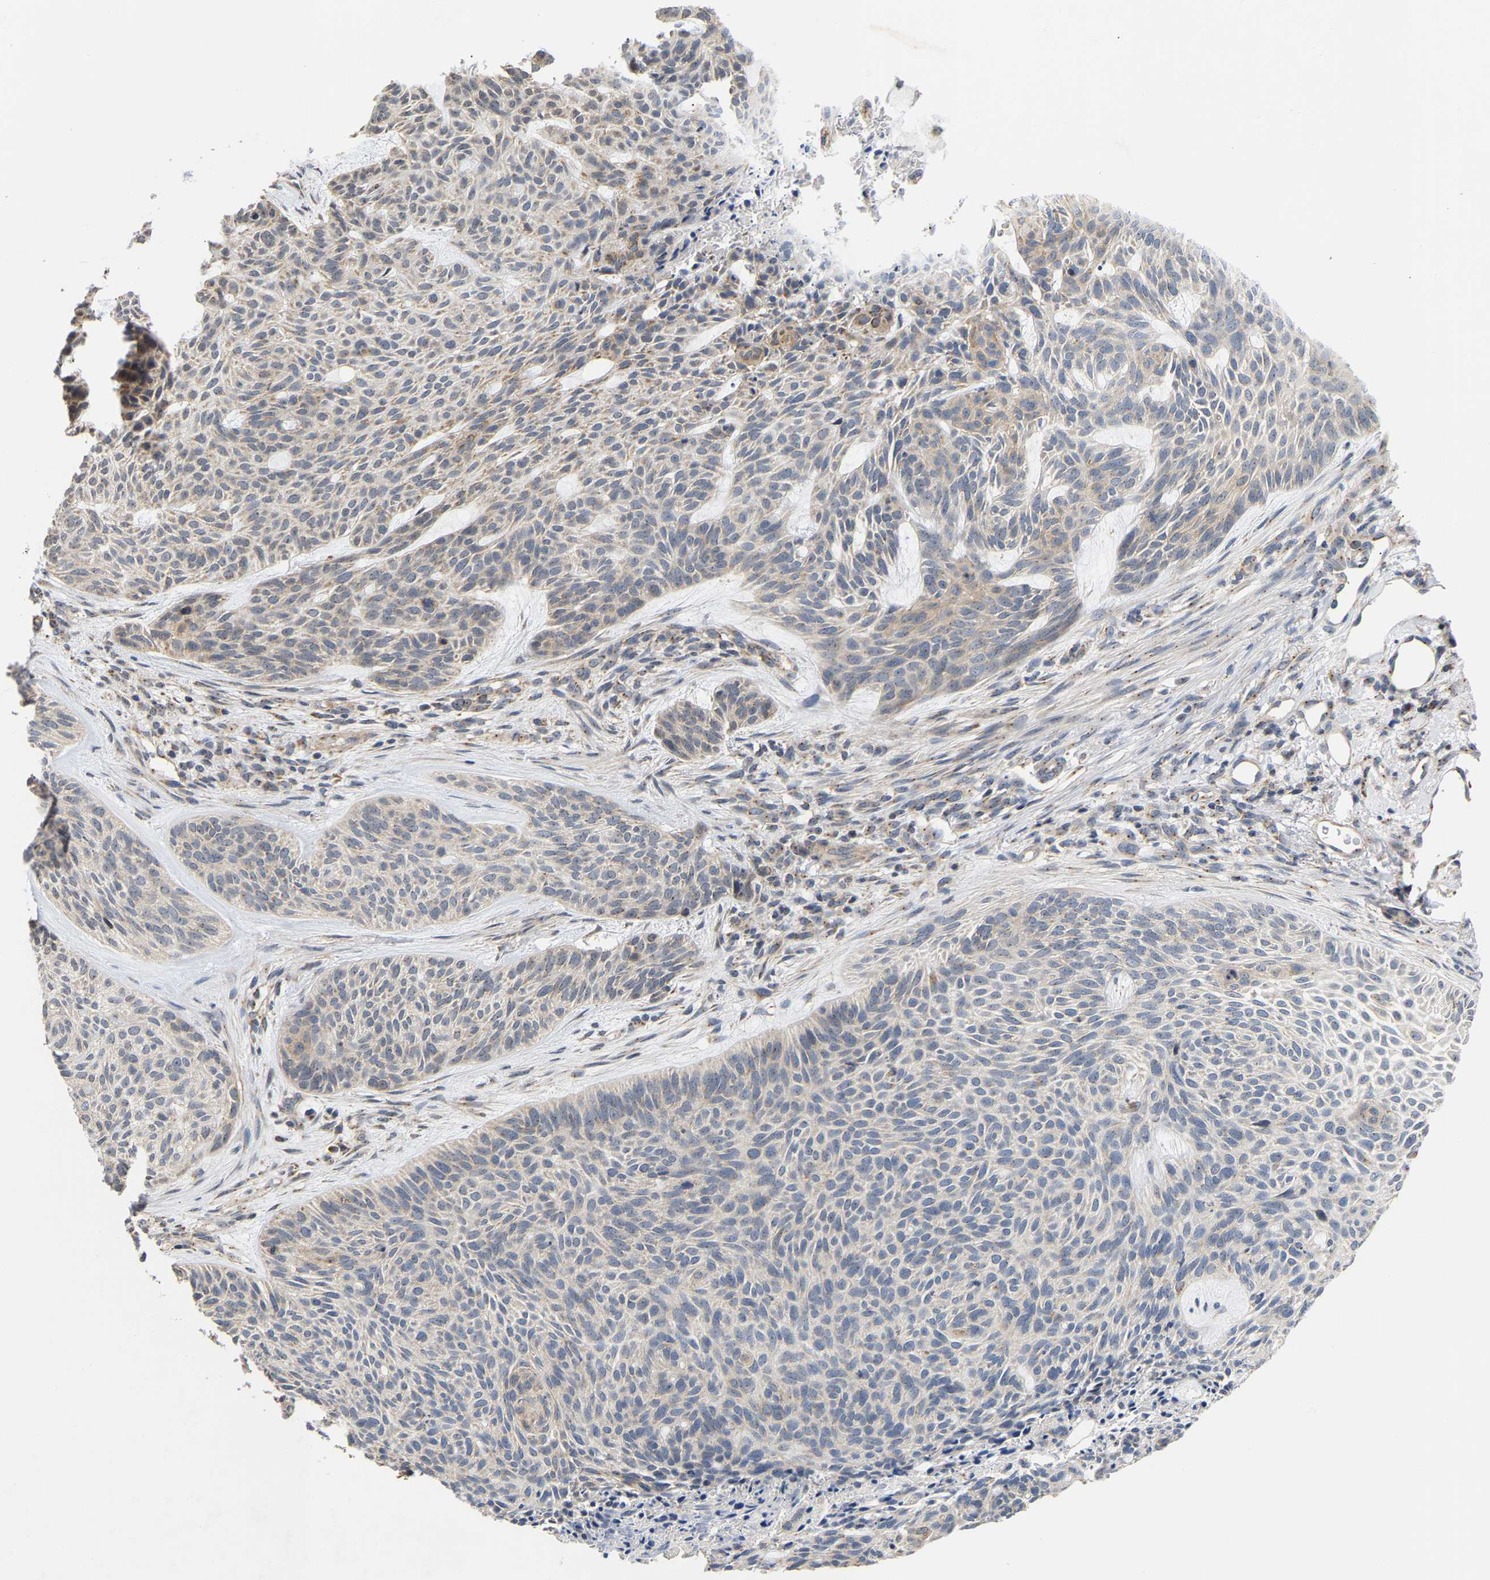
{"staining": {"intensity": "moderate", "quantity": "<25%", "location": "cytoplasmic/membranous"}, "tissue": "skin cancer", "cell_type": "Tumor cells", "image_type": "cancer", "snomed": [{"axis": "morphology", "description": "Basal cell carcinoma"}, {"axis": "topography", "description": "Skin"}], "caption": "Brown immunohistochemical staining in basal cell carcinoma (skin) demonstrates moderate cytoplasmic/membranous positivity in about <25% of tumor cells.", "gene": "PCNT", "patient": {"sex": "male", "age": 55}}